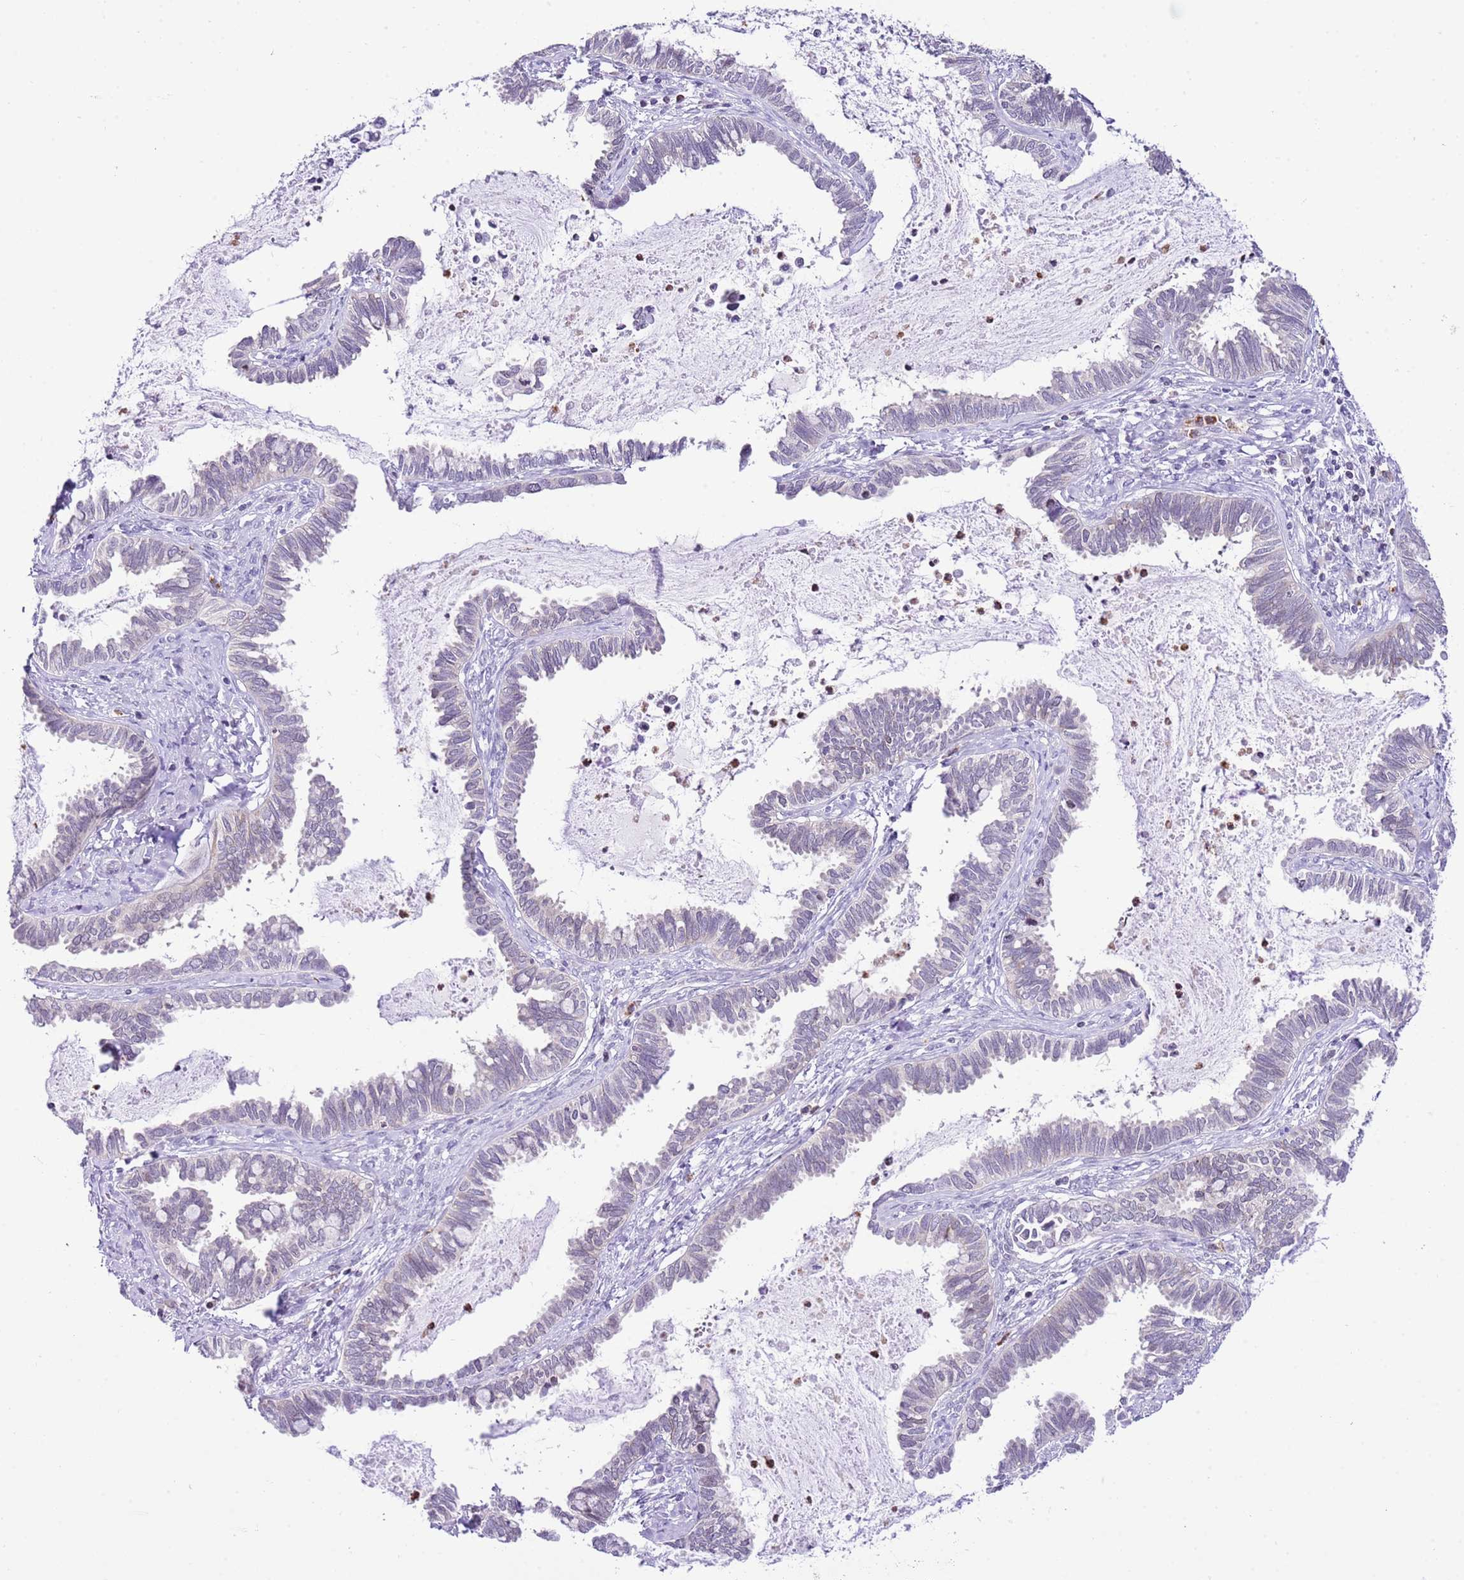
{"staining": {"intensity": "negative", "quantity": "none", "location": "none"}, "tissue": "cervical cancer", "cell_type": "Tumor cells", "image_type": "cancer", "snomed": [{"axis": "morphology", "description": "Adenocarcinoma, NOS"}, {"axis": "topography", "description": "Cervix"}], "caption": "Tumor cells show no significant protein staining in cervical cancer. (DAB IHC visualized using brightfield microscopy, high magnification).", "gene": "PRR15", "patient": {"sex": "female", "age": 37}}